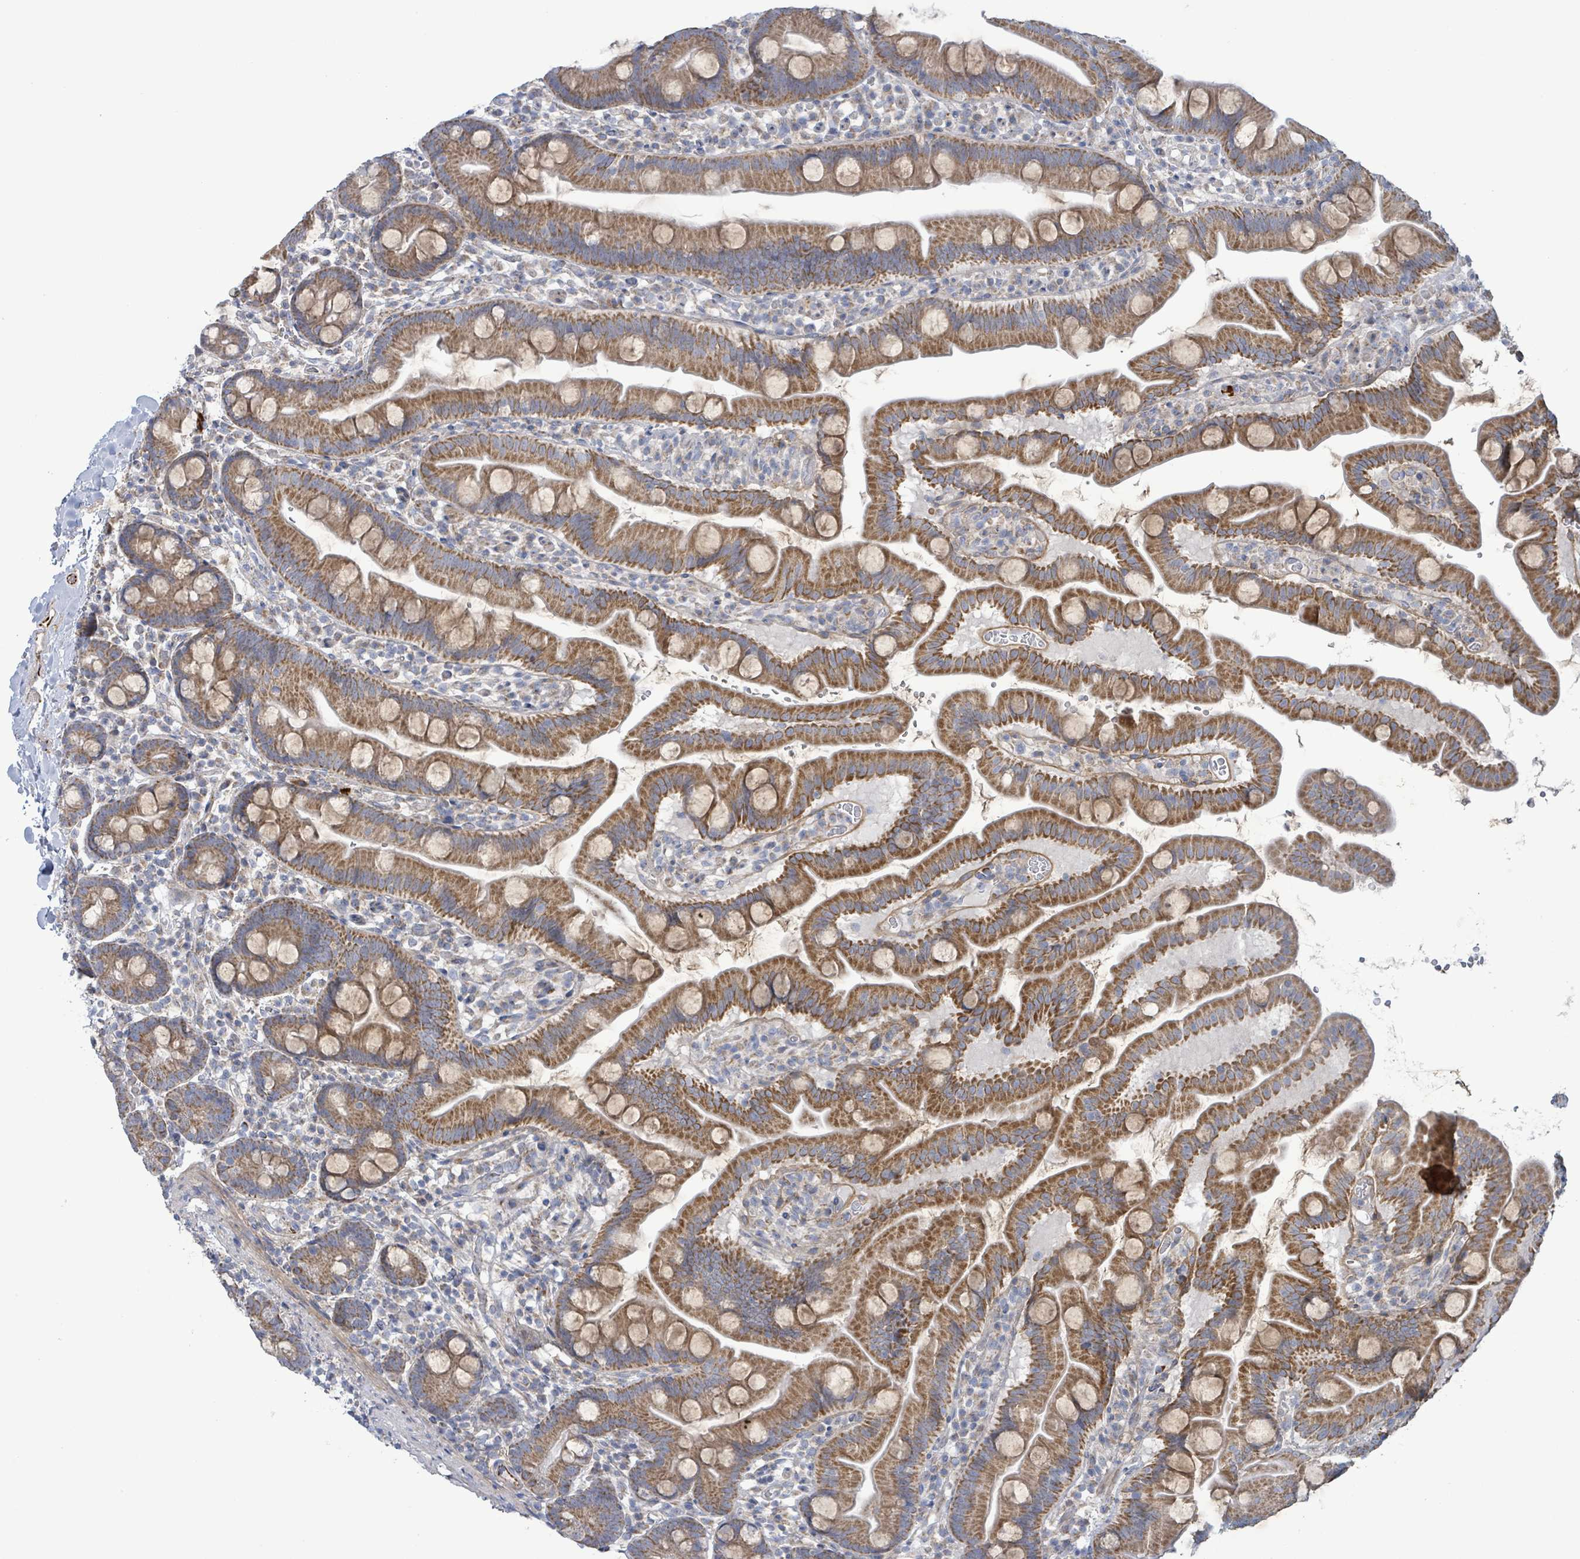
{"staining": {"intensity": "strong", "quantity": ">75%", "location": "cytoplasmic/membranous"}, "tissue": "small intestine", "cell_type": "Glandular cells", "image_type": "normal", "snomed": [{"axis": "morphology", "description": "Normal tissue, NOS"}, {"axis": "topography", "description": "Small intestine"}], "caption": "Small intestine stained with IHC displays strong cytoplasmic/membranous positivity in about >75% of glandular cells.", "gene": "ALG12", "patient": {"sex": "female", "age": 68}}